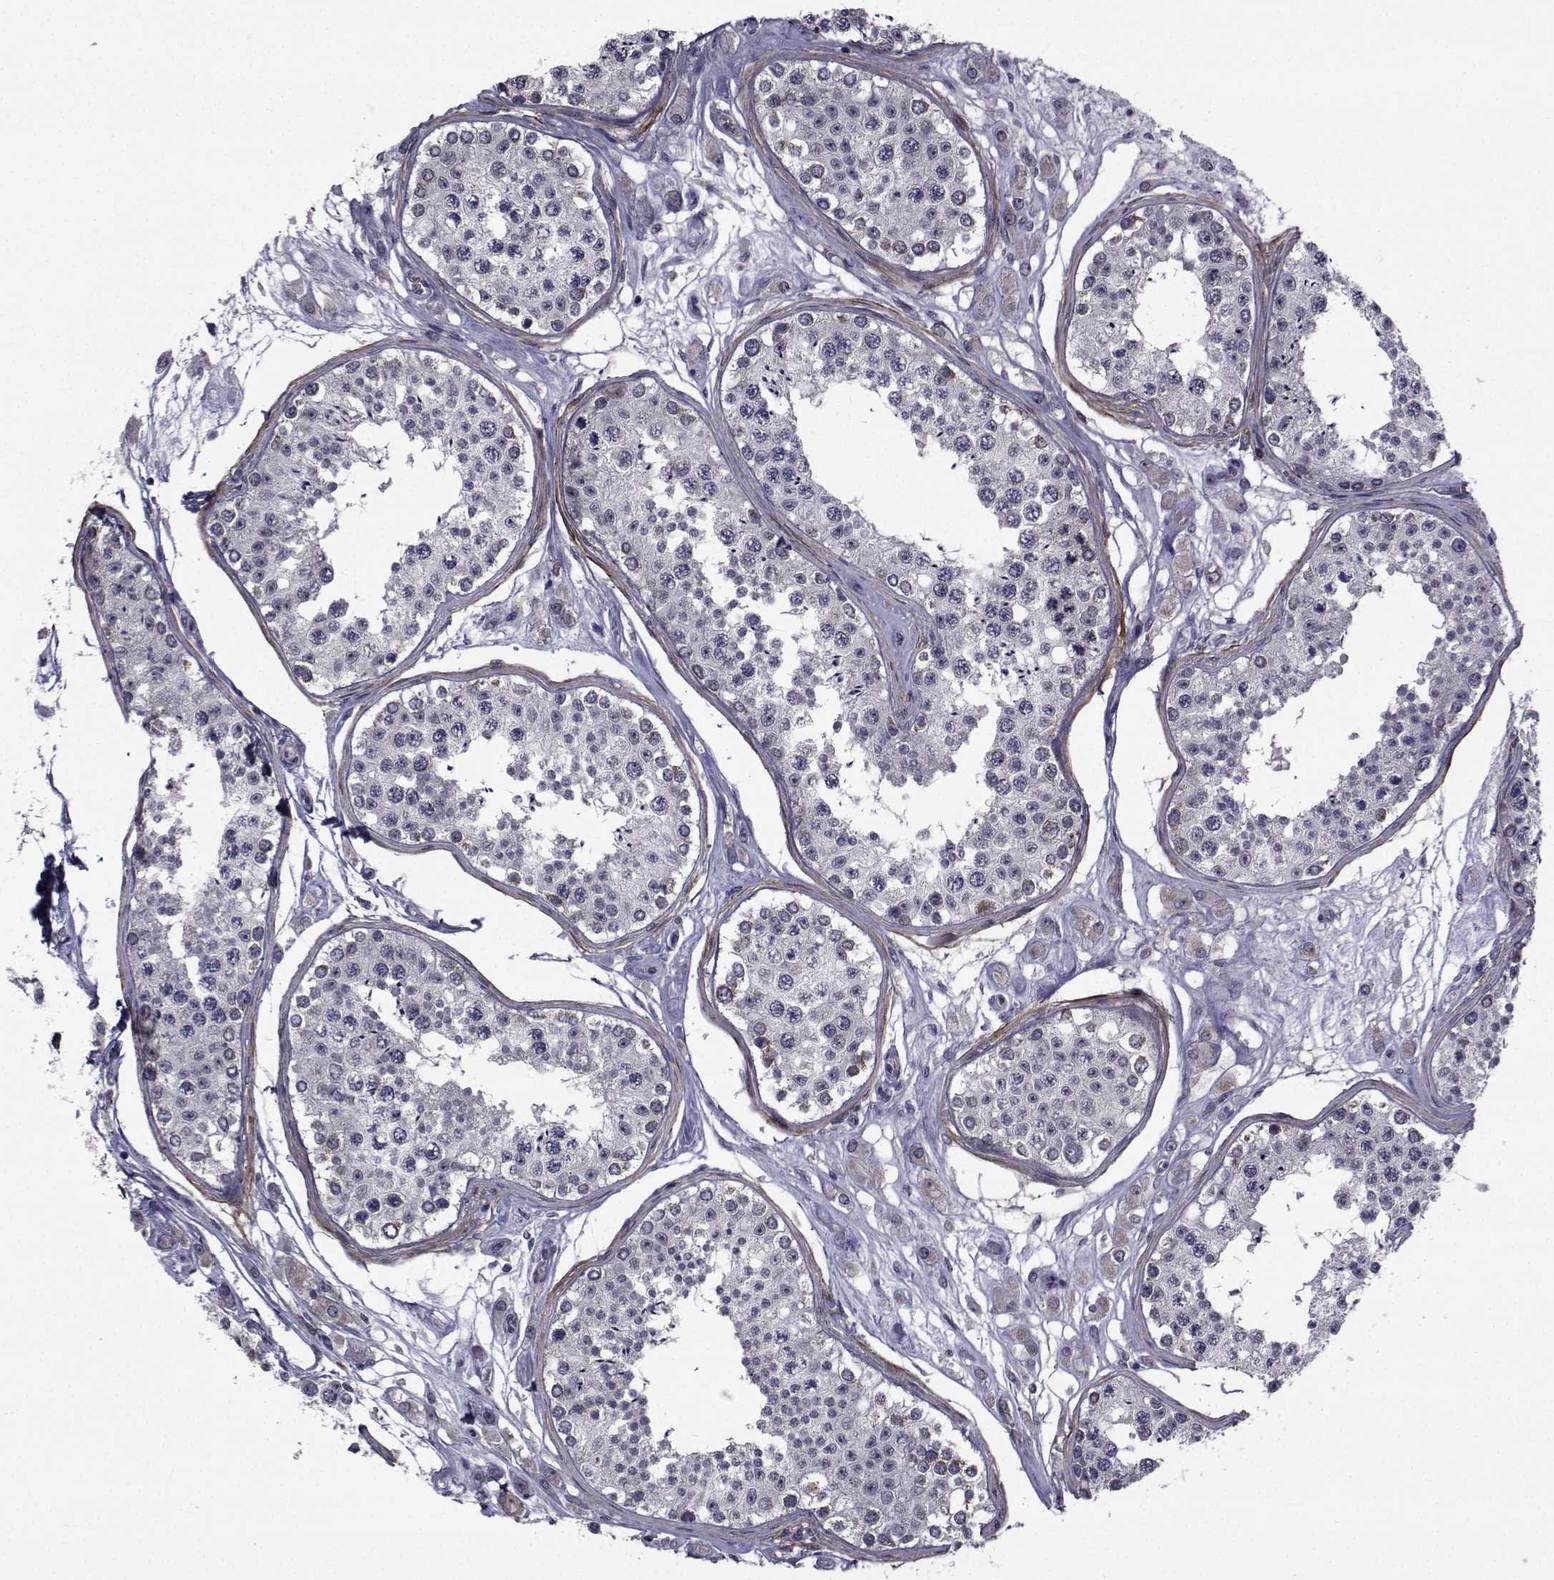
{"staining": {"intensity": "strong", "quantity": "<25%", "location": "cytoplasmic/membranous"}, "tissue": "testis", "cell_type": "Cells in seminiferous ducts", "image_type": "normal", "snomed": [{"axis": "morphology", "description": "Normal tissue, NOS"}, {"axis": "topography", "description": "Testis"}], "caption": "DAB immunohistochemical staining of normal testis displays strong cytoplasmic/membranous protein staining in about <25% of cells in seminiferous ducts.", "gene": "CFAP74", "patient": {"sex": "male", "age": 25}}